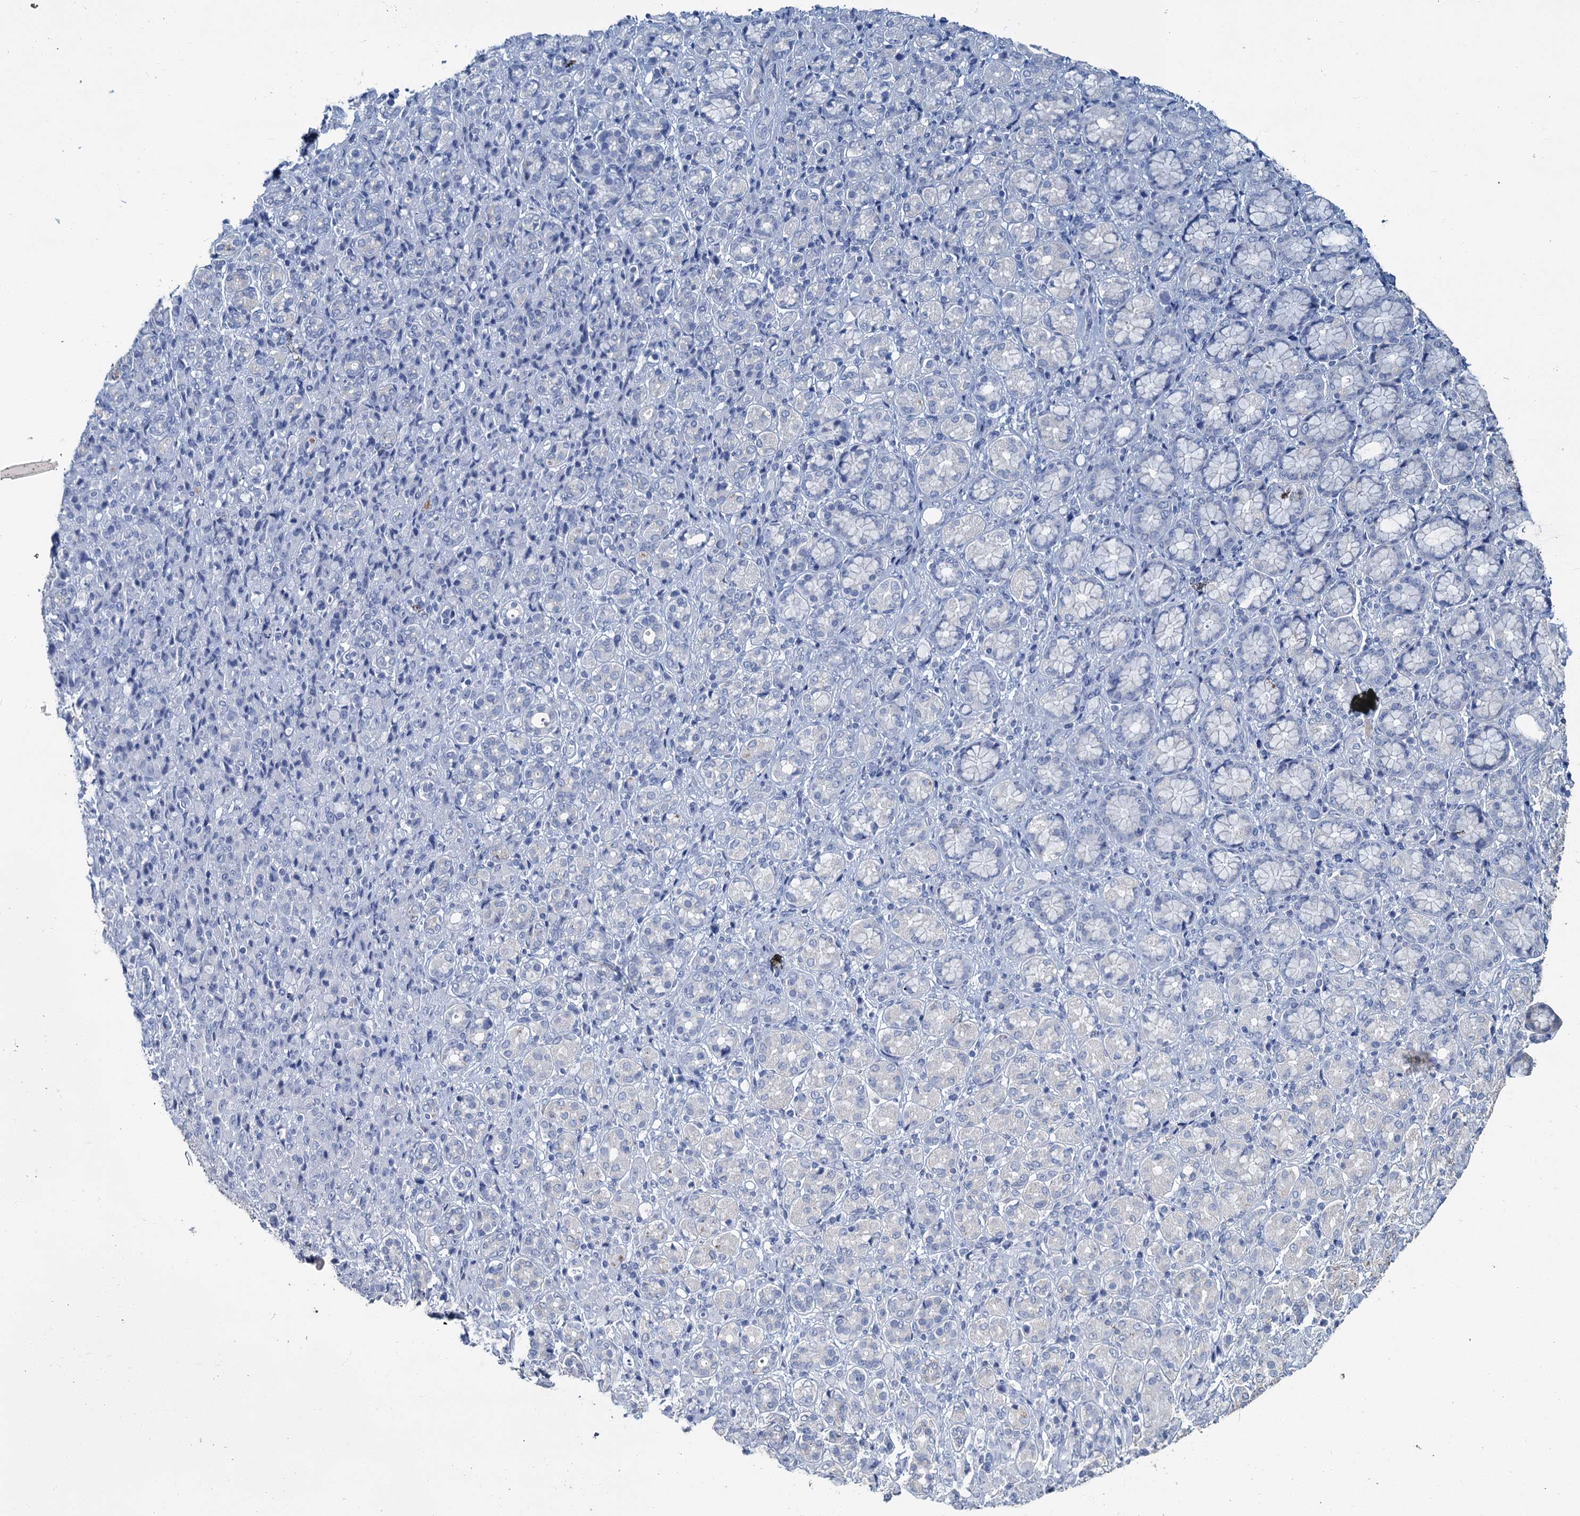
{"staining": {"intensity": "negative", "quantity": "none", "location": "none"}, "tissue": "stomach cancer", "cell_type": "Tumor cells", "image_type": "cancer", "snomed": [{"axis": "morphology", "description": "Adenocarcinoma, NOS"}, {"axis": "topography", "description": "Stomach"}], "caption": "The image demonstrates no significant expression in tumor cells of adenocarcinoma (stomach).", "gene": "SNCB", "patient": {"sex": "female", "age": 79}}